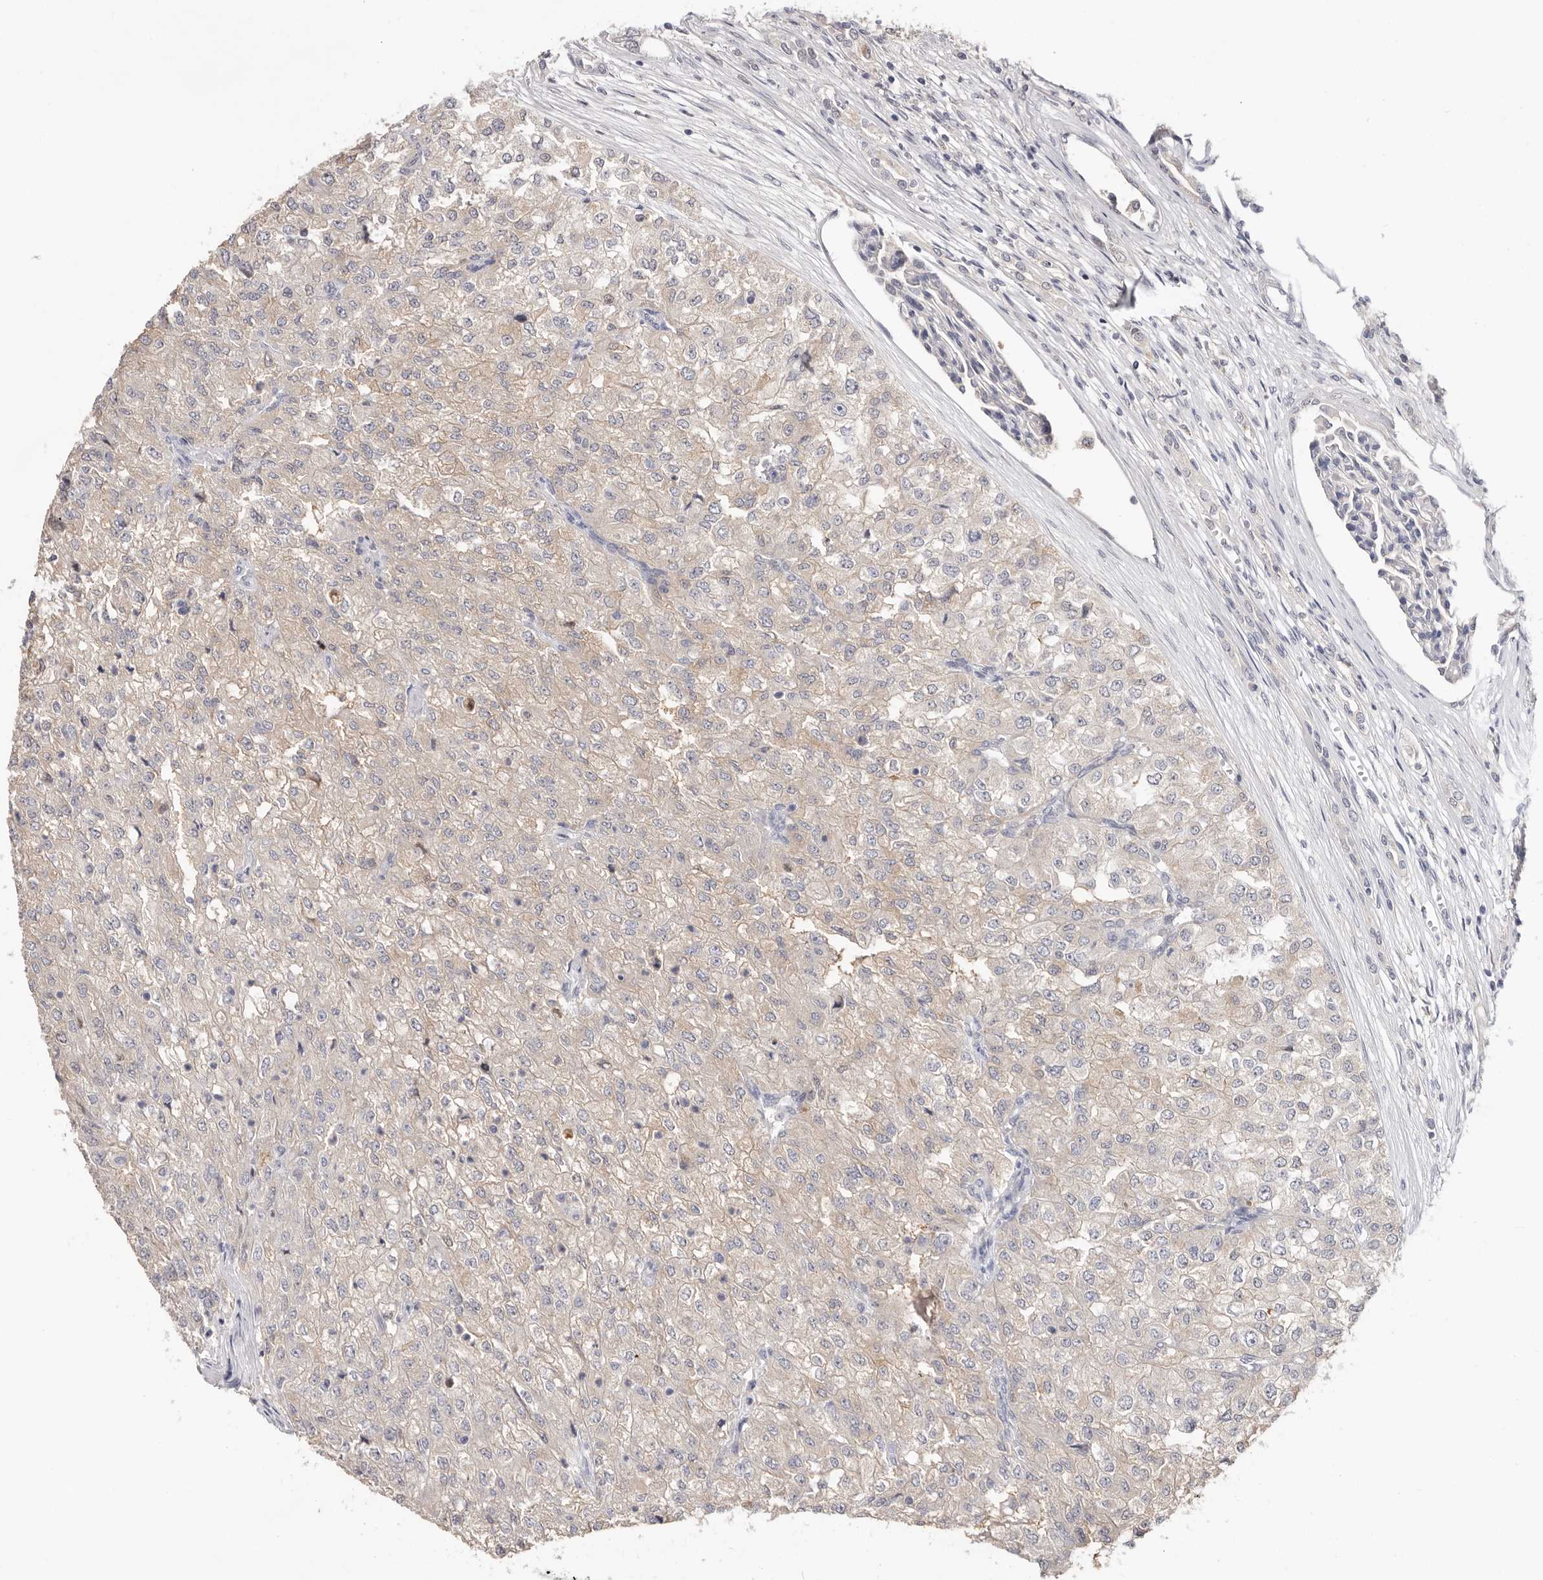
{"staining": {"intensity": "negative", "quantity": "none", "location": "none"}, "tissue": "renal cancer", "cell_type": "Tumor cells", "image_type": "cancer", "snomed": [{"axis": "morphology", "description": "Adenocarcinoma, NOS"}, {"axis": "topography", "description": "Kidney"}], "caption": "IHC of renal adenocarcinoma displays no expression in tumor cells. (Immunohistochemistry (ihc), brightfield microscopy, high magnification).", "gene": "DOP1A", "patient": {"sex": "female", "age": 54}}